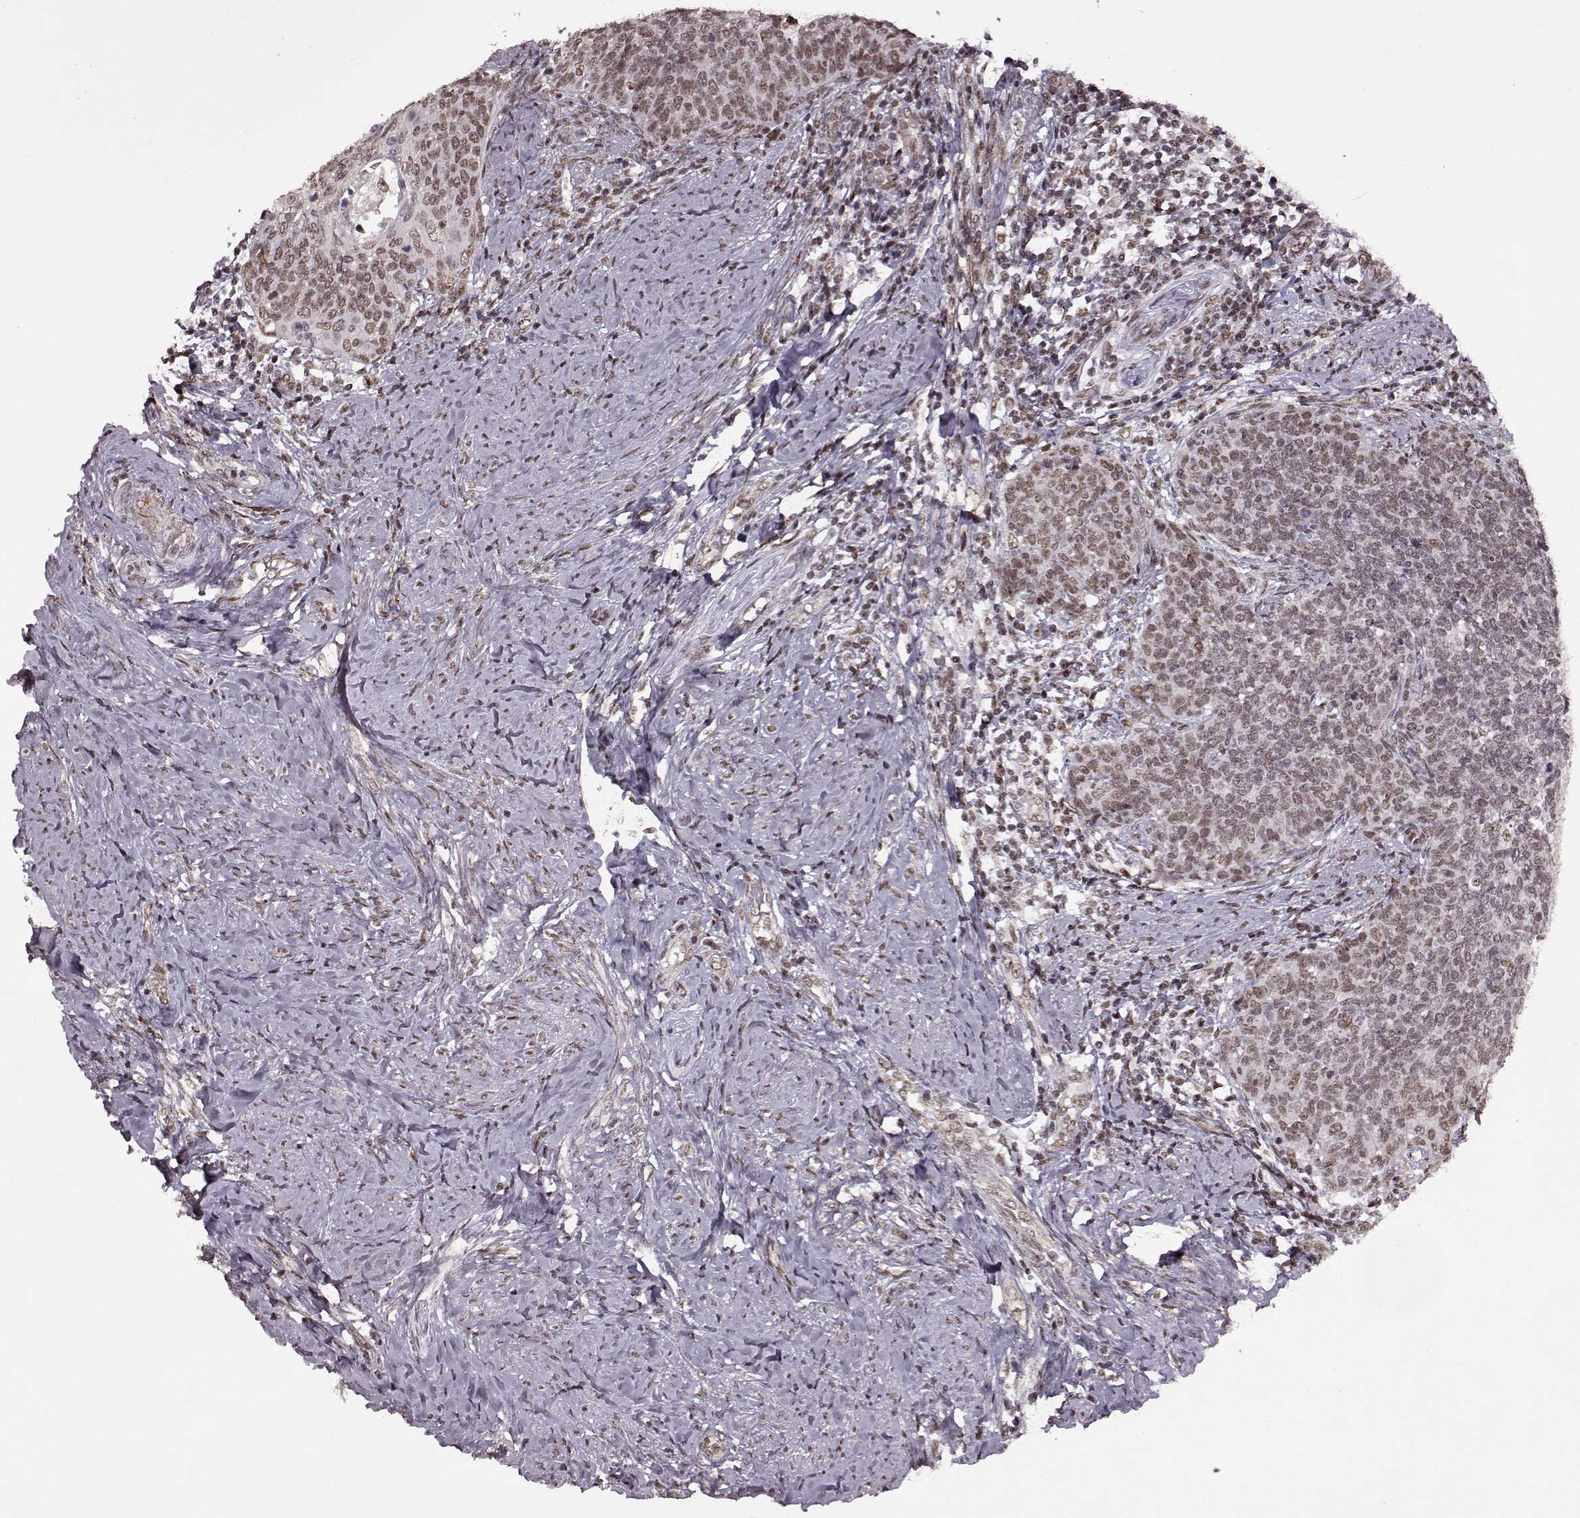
{"staining": {"intensity": "weak", "quantity": ">75%", "location": "nuclear"}, "tissue": "cervical cancer", "cell_type": "Tumor cells", "image_type": "cancer", "snomed": [{"axis": "morphology", "description": "Normal tissue, NOS"}, {"axis": "morphology", "description": "Squamous cell carcinoma, NOS"}, {"axis": "topography", "description": "Cervix"}], "caption": "A histopathology image showing weak nuclear staining in about >75% of tumor cells in cervical cancer, as visualized by brown immunohistochemical staining.", "gene": "RRAGD", "patient": {"sex": "female", "age": 39}}